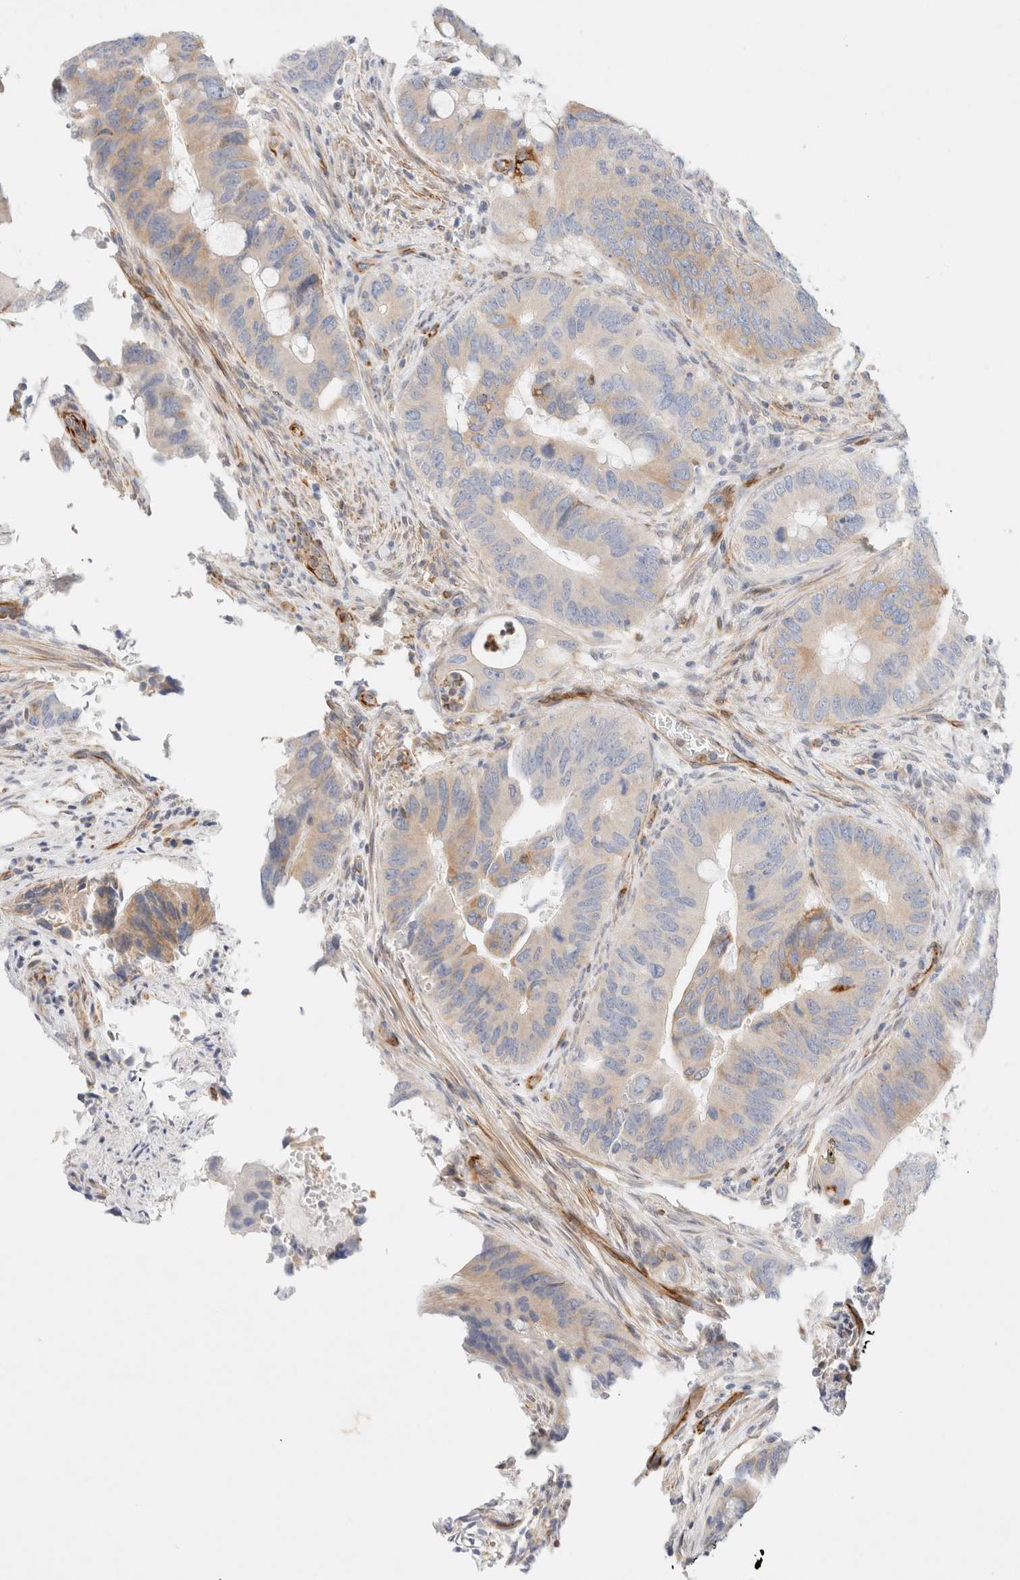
{"staining": {"intensity": "moderate", "quantity": "<25%", "location": "cytoplasmic/membranous"}, "tissue": "colorectal cancer", "cell_type": "Tumor cells", "image_type": "cancer", "snomed": [{"axis": "morphology", "description": "Adenocarcinoma, NOS"}, {"axis": "topography", "description": "Colon"}], "caption": "The image demonstrates staining of colorectal cancer (adenocarcinoma), revealing moderate cytoplasmic/membranous protein staining (brown color) within tumor cells. The staining was performed using DAB (3,3'-diaminobenzidine) to visualize the protein expression in brown, while the nuclei were stained in blue with hematoxylin (Magnification: 20x).", "gene": "SLC25A48", "patient": {"sex": "male", "age": 71}}